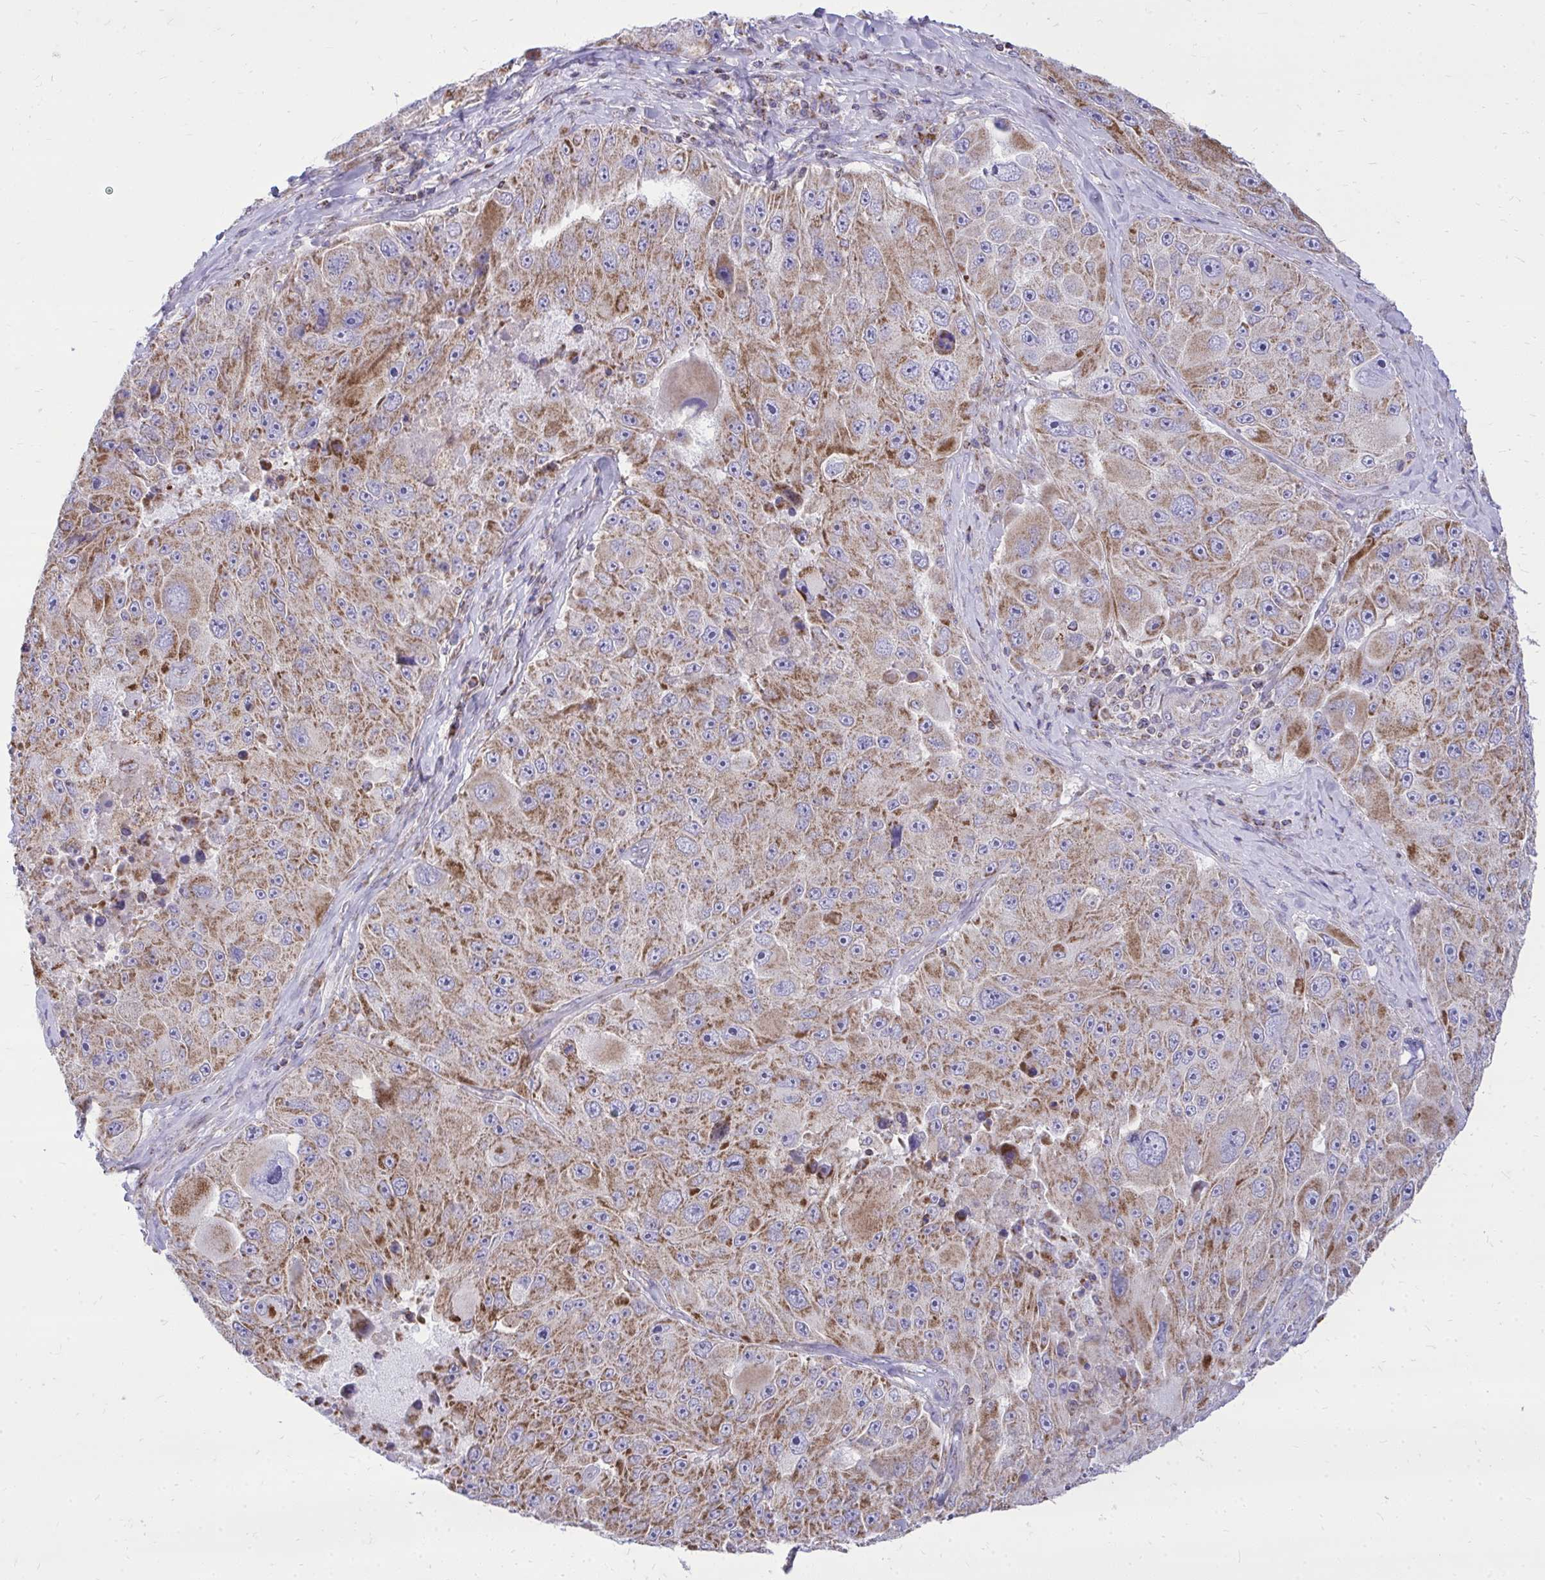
{"staining": {"intensity": "moderate", "quantity": ">75%", "location": "cytoplasmic/membranous"}, "tissue": "melanoma", "cell_type": "Tumor cells", "image_type": "cancer", "snomed": [{"axis": "morphology", "description": "Malignant melanoma, Metastatic site"}, {"axis": "topography", "description": "Lymph node"}], "caption": "Protein staining by immunohistochemistry displays moderate cytoplasmic/membranous expression in about >75% of tumor cells in melanoma. The staining was performed using DAB to visualize the protein expression in brown, while the nuclei were stained in blue with hematoxylin (Magnification: 20x).", "gene": "SPTBN2", "patient": {"sex": "male", "age": 62}}